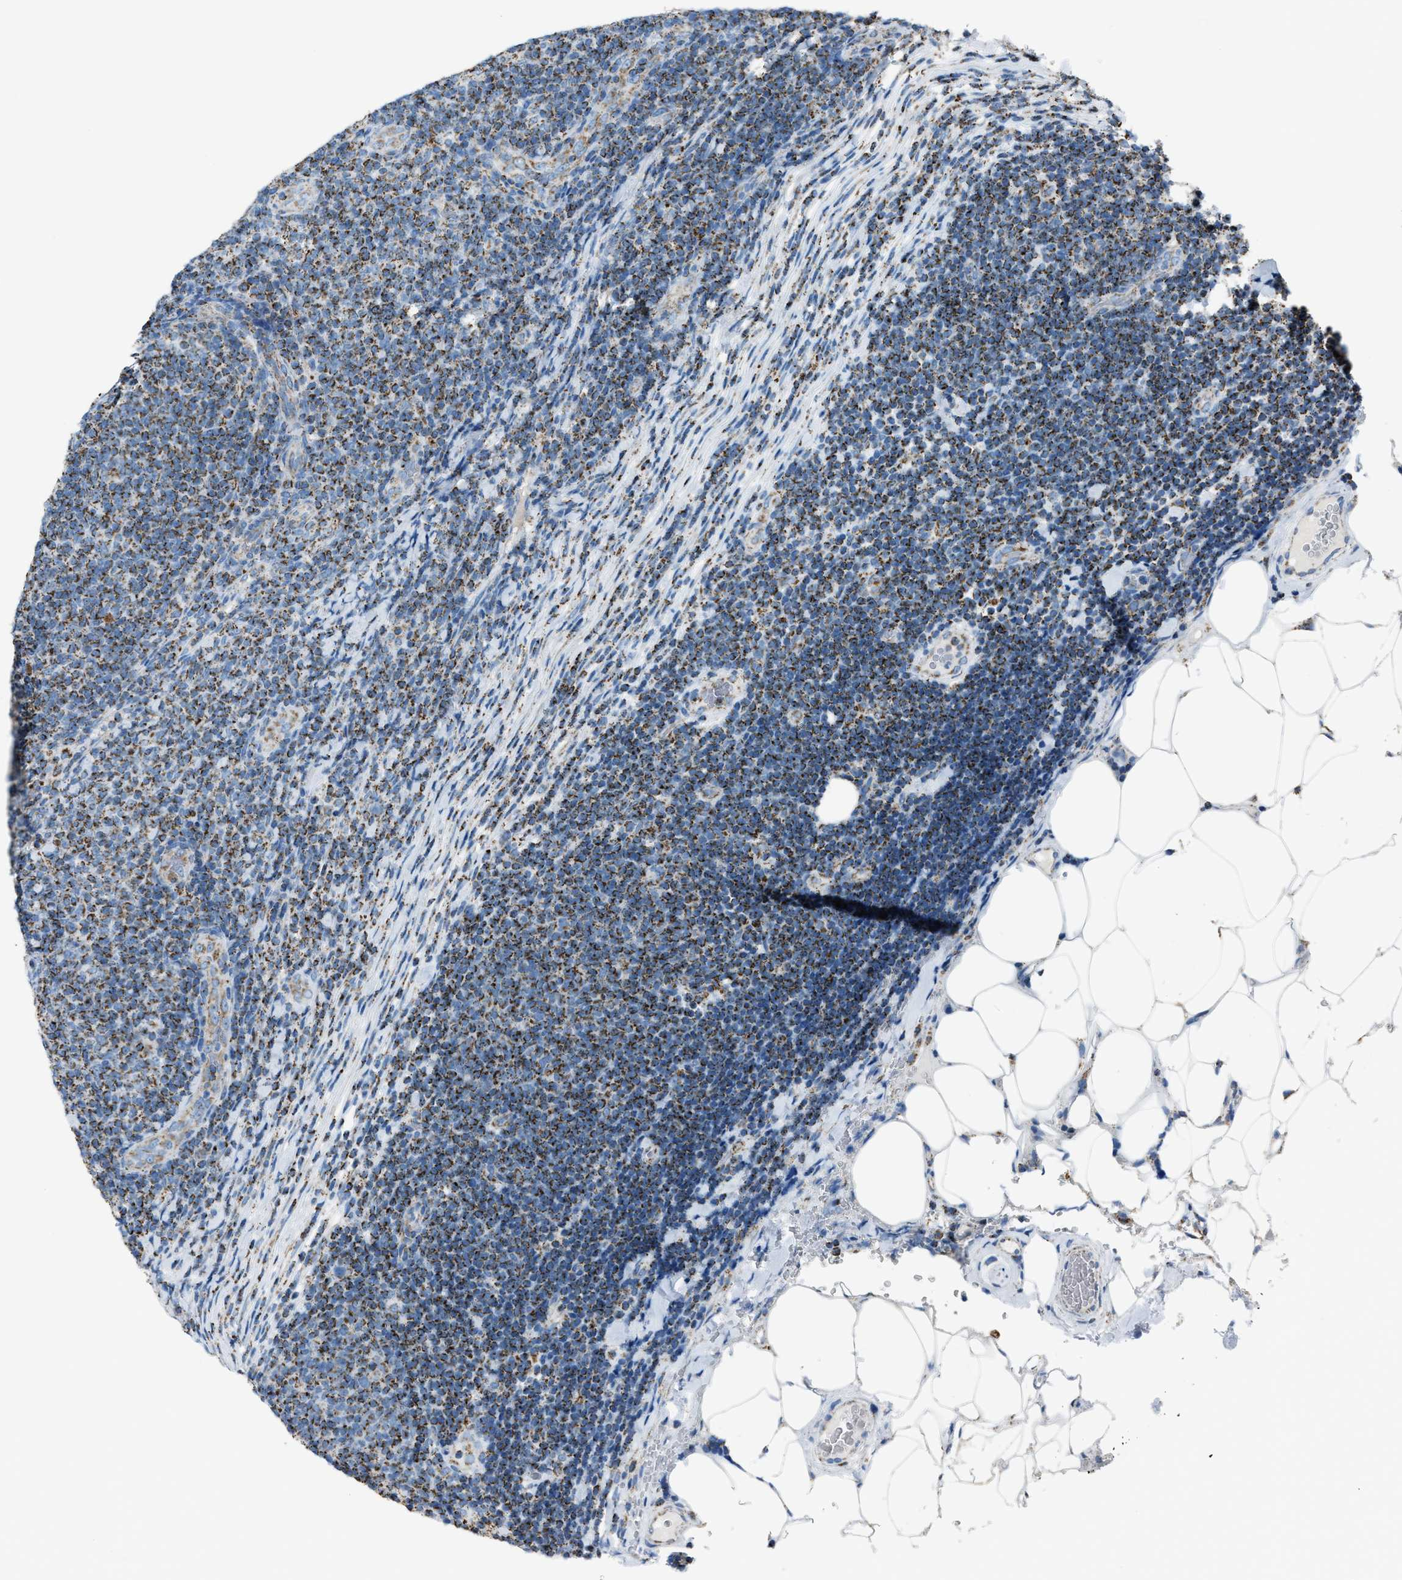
{"staining": {"intensity": "moderate", "quantity": ">75%", "location": "cytoplasmic/membranous"}, "tissue": "lymphoma", "cell_type": "Tumor cells", "image_type": "cancer", "snomed": [{"axis": "morphology", "description": "Malignant lymphoma, non-Hodgkin's type, Low grade"}, {"axis": "topography", "description": "Lymph node"}], "caption": "Brown immunohistochemical staining in human low-grade malignant lymphoma, non-Hodgkin's type displays moderate cytoplasmic/membranous staining in approximately >75% of tumor cells. (DAB (3,3'-diaminobenzidine) IHC, brown staining for protein, blue staining for nuclei).", "gene": "MDH2", "patient": {"sex": "male", "age": 66}}